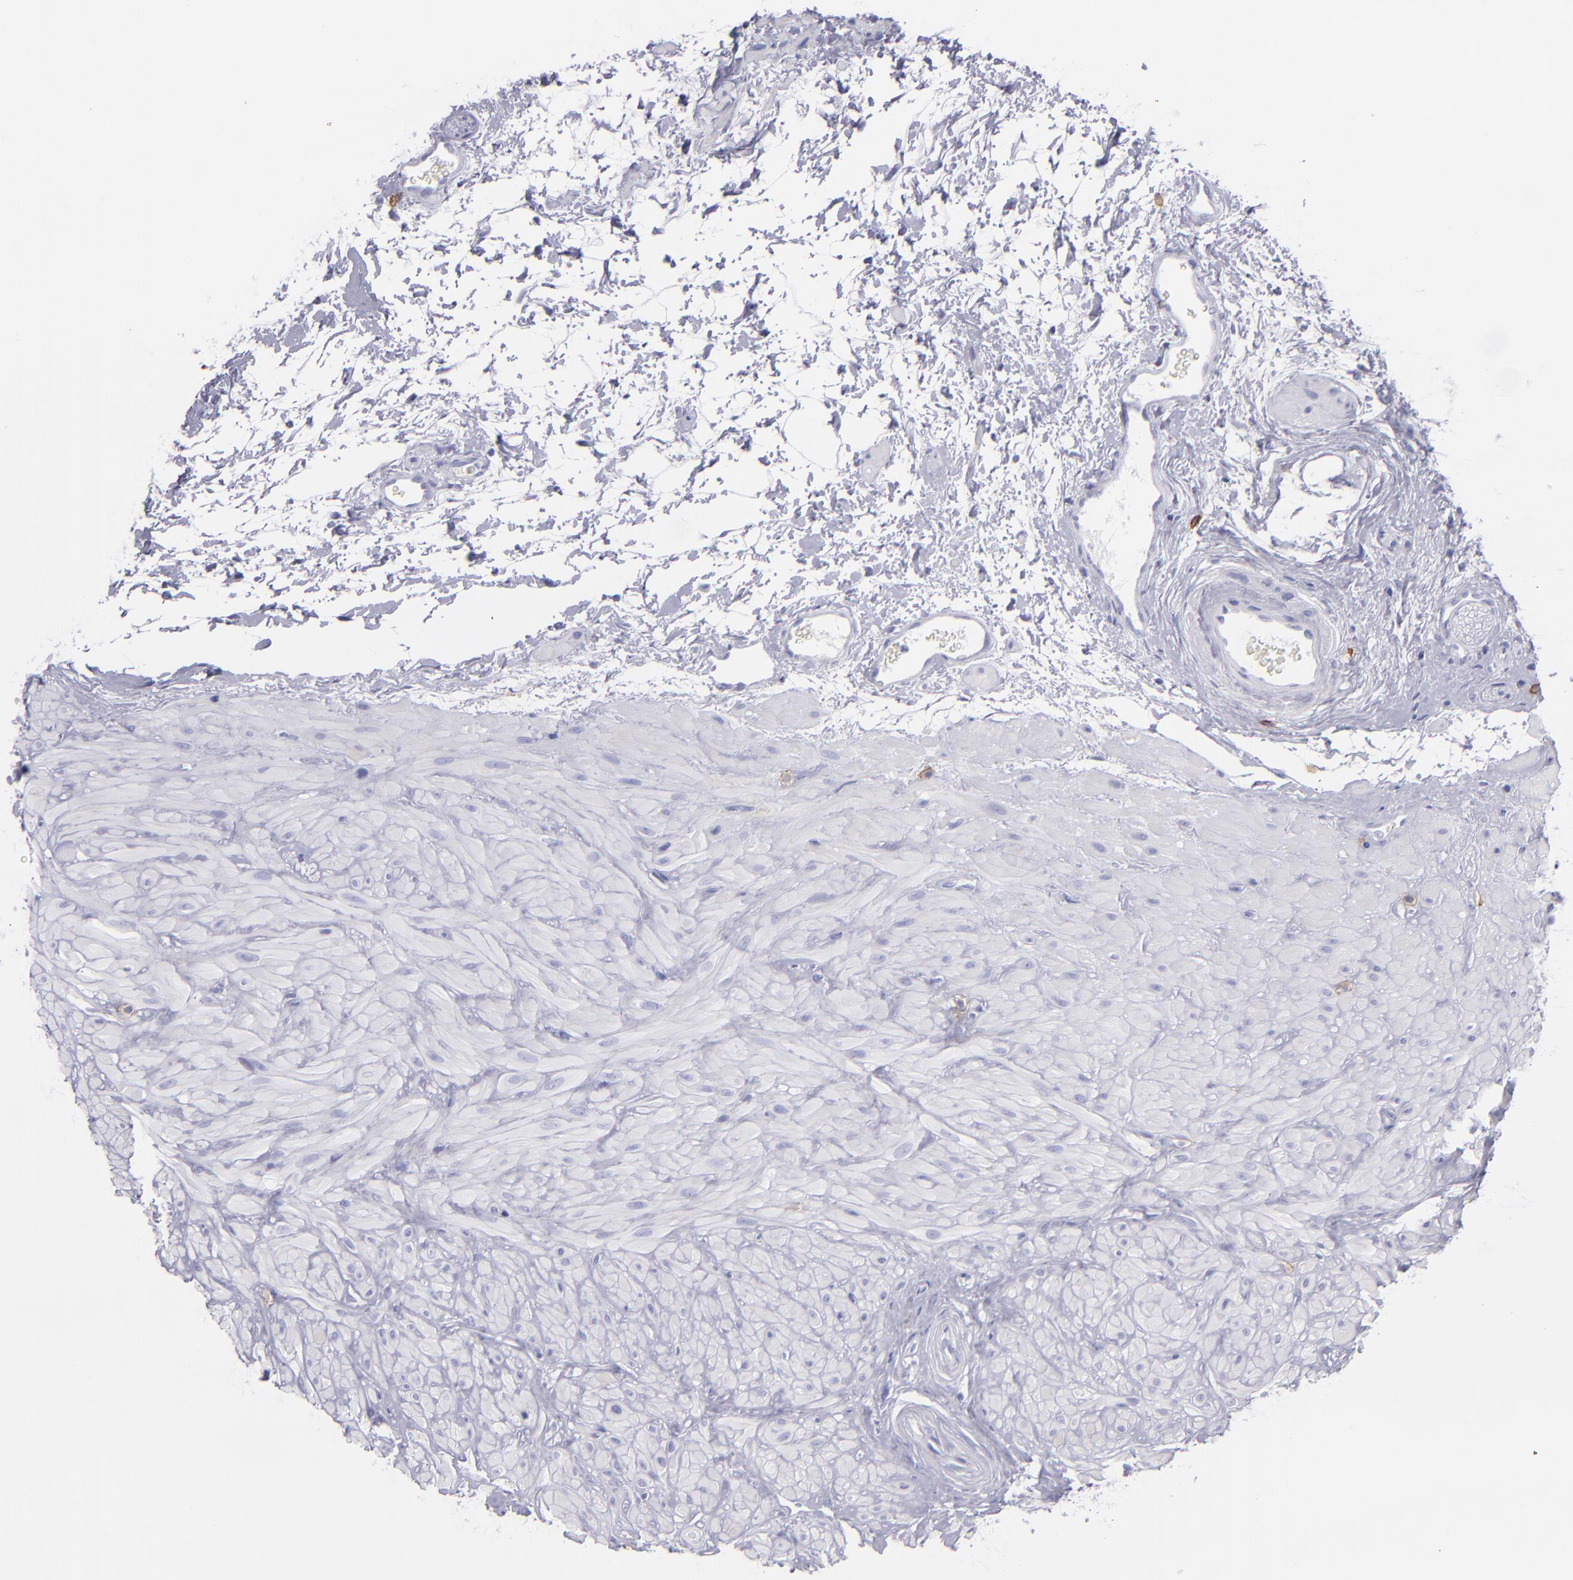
{"staining": {"intensity": "negative", "quantity": "none", "location": "none"}, "tissue": "seminal vesicle", "cell_type": "Glandular cells", "image_type": "normal", "snomed": [{"axis": "morphology", "description": "Normal tissue, NOS"}, {"axis": "topography", "description": "Seminal veicle"}], "caption": "DAB immunohistochemical staining of benign seminal vesicle shows no significant expression in glandular cells.", "gene": "CD82", "patient": {"sex": "male", "age": 63}}